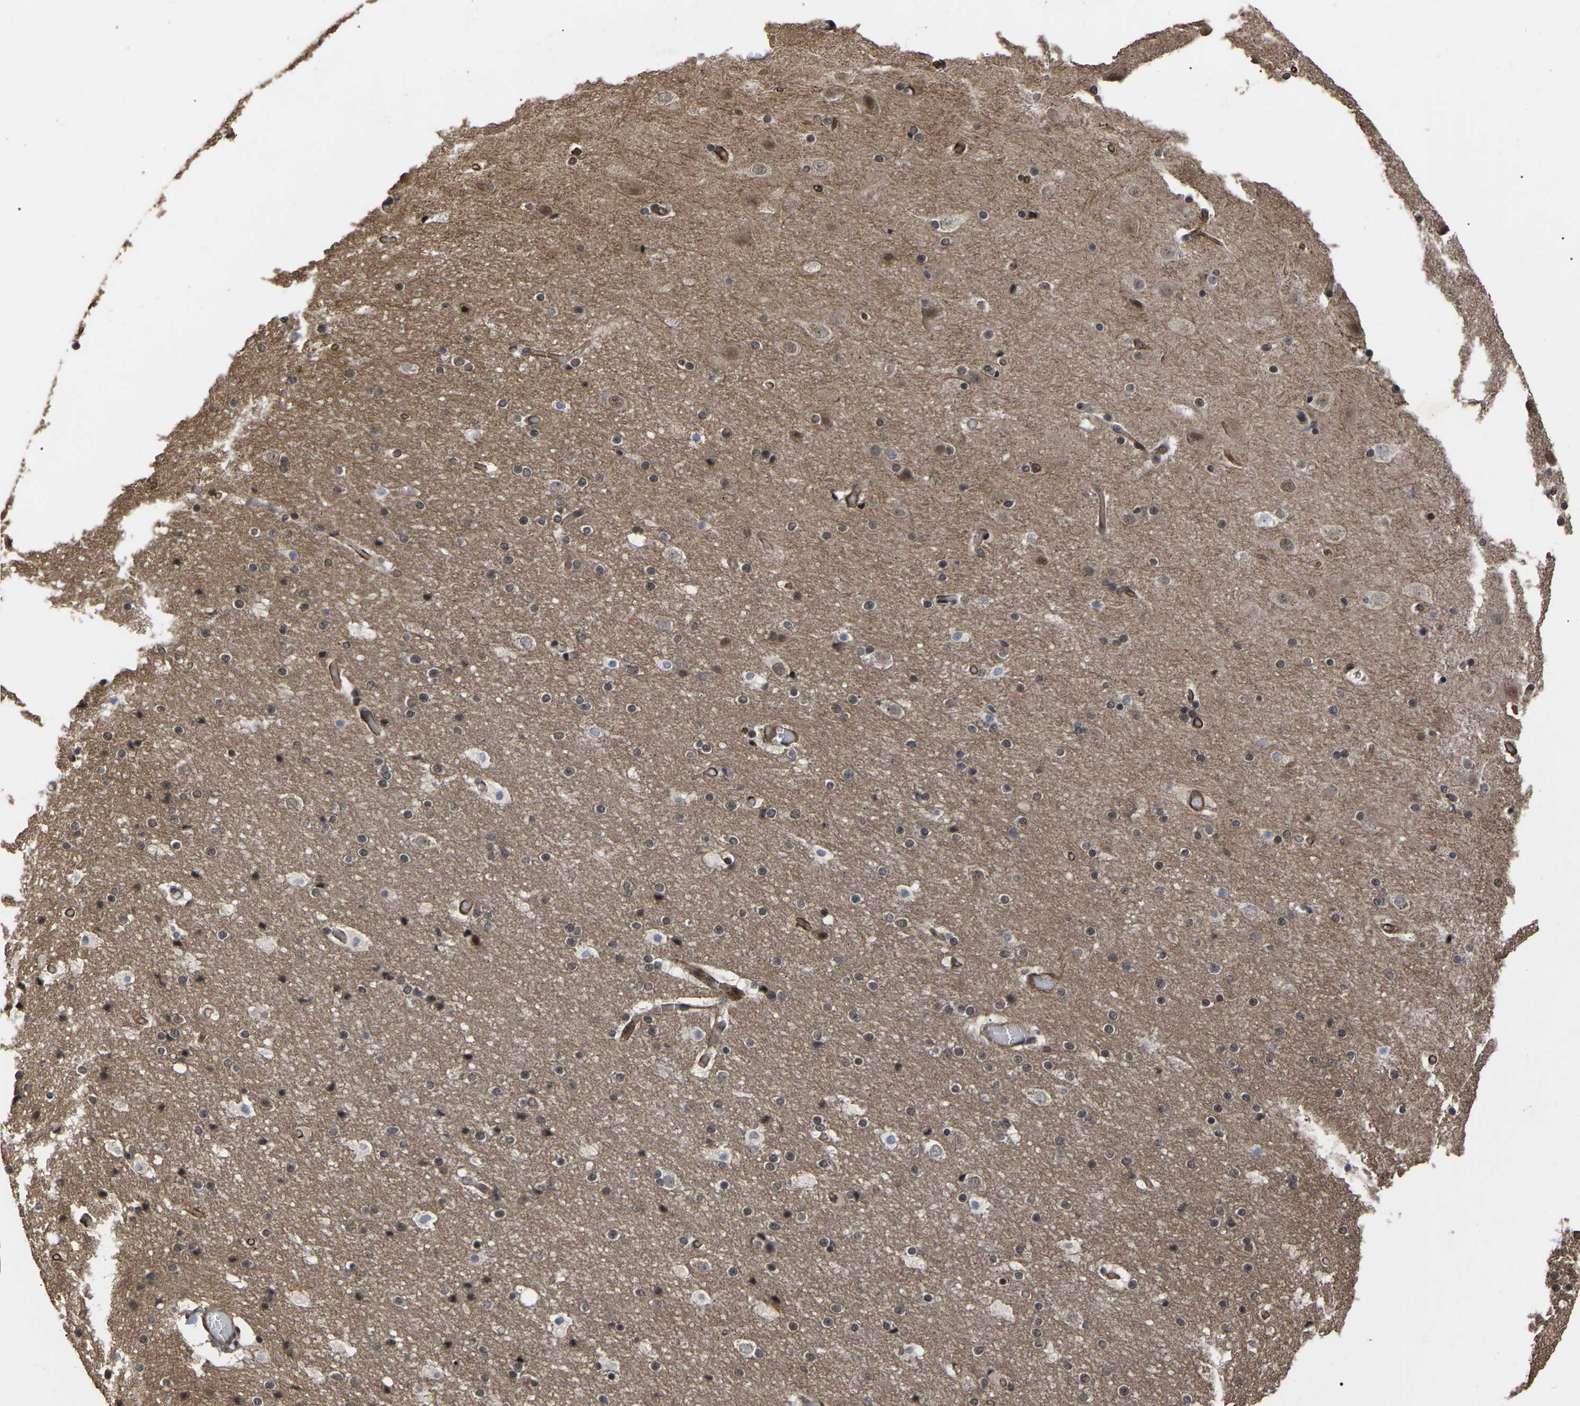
{"staining": {"intensity": "moderate", "quantity": ">75%", "location": "cytoplasmic/membranous"}, "tissue": "cerebral cortex", "cell_type": "Endothelial cells", "image_type": "normal", "snomed": [{"axis": "morphology", "description": "Normal tissue, NOS"}, {"axis": "topography", "description": "Cerebral cortex"}], "caption": "Immunohistochemistry staining of benign cerebral cortex, which reveals medium levels of moderate cytoplasmic/membranous staining in about >75% of endothelial cells indicating moderate cytoplasmic/membranous protein positivity. The staining was performed using DAB (brown) for protein detection and nuclei were counterstained in hematoxylin (blue).", "gene": "FAM161B", "patient": {"sex": "male", "age": 57}}